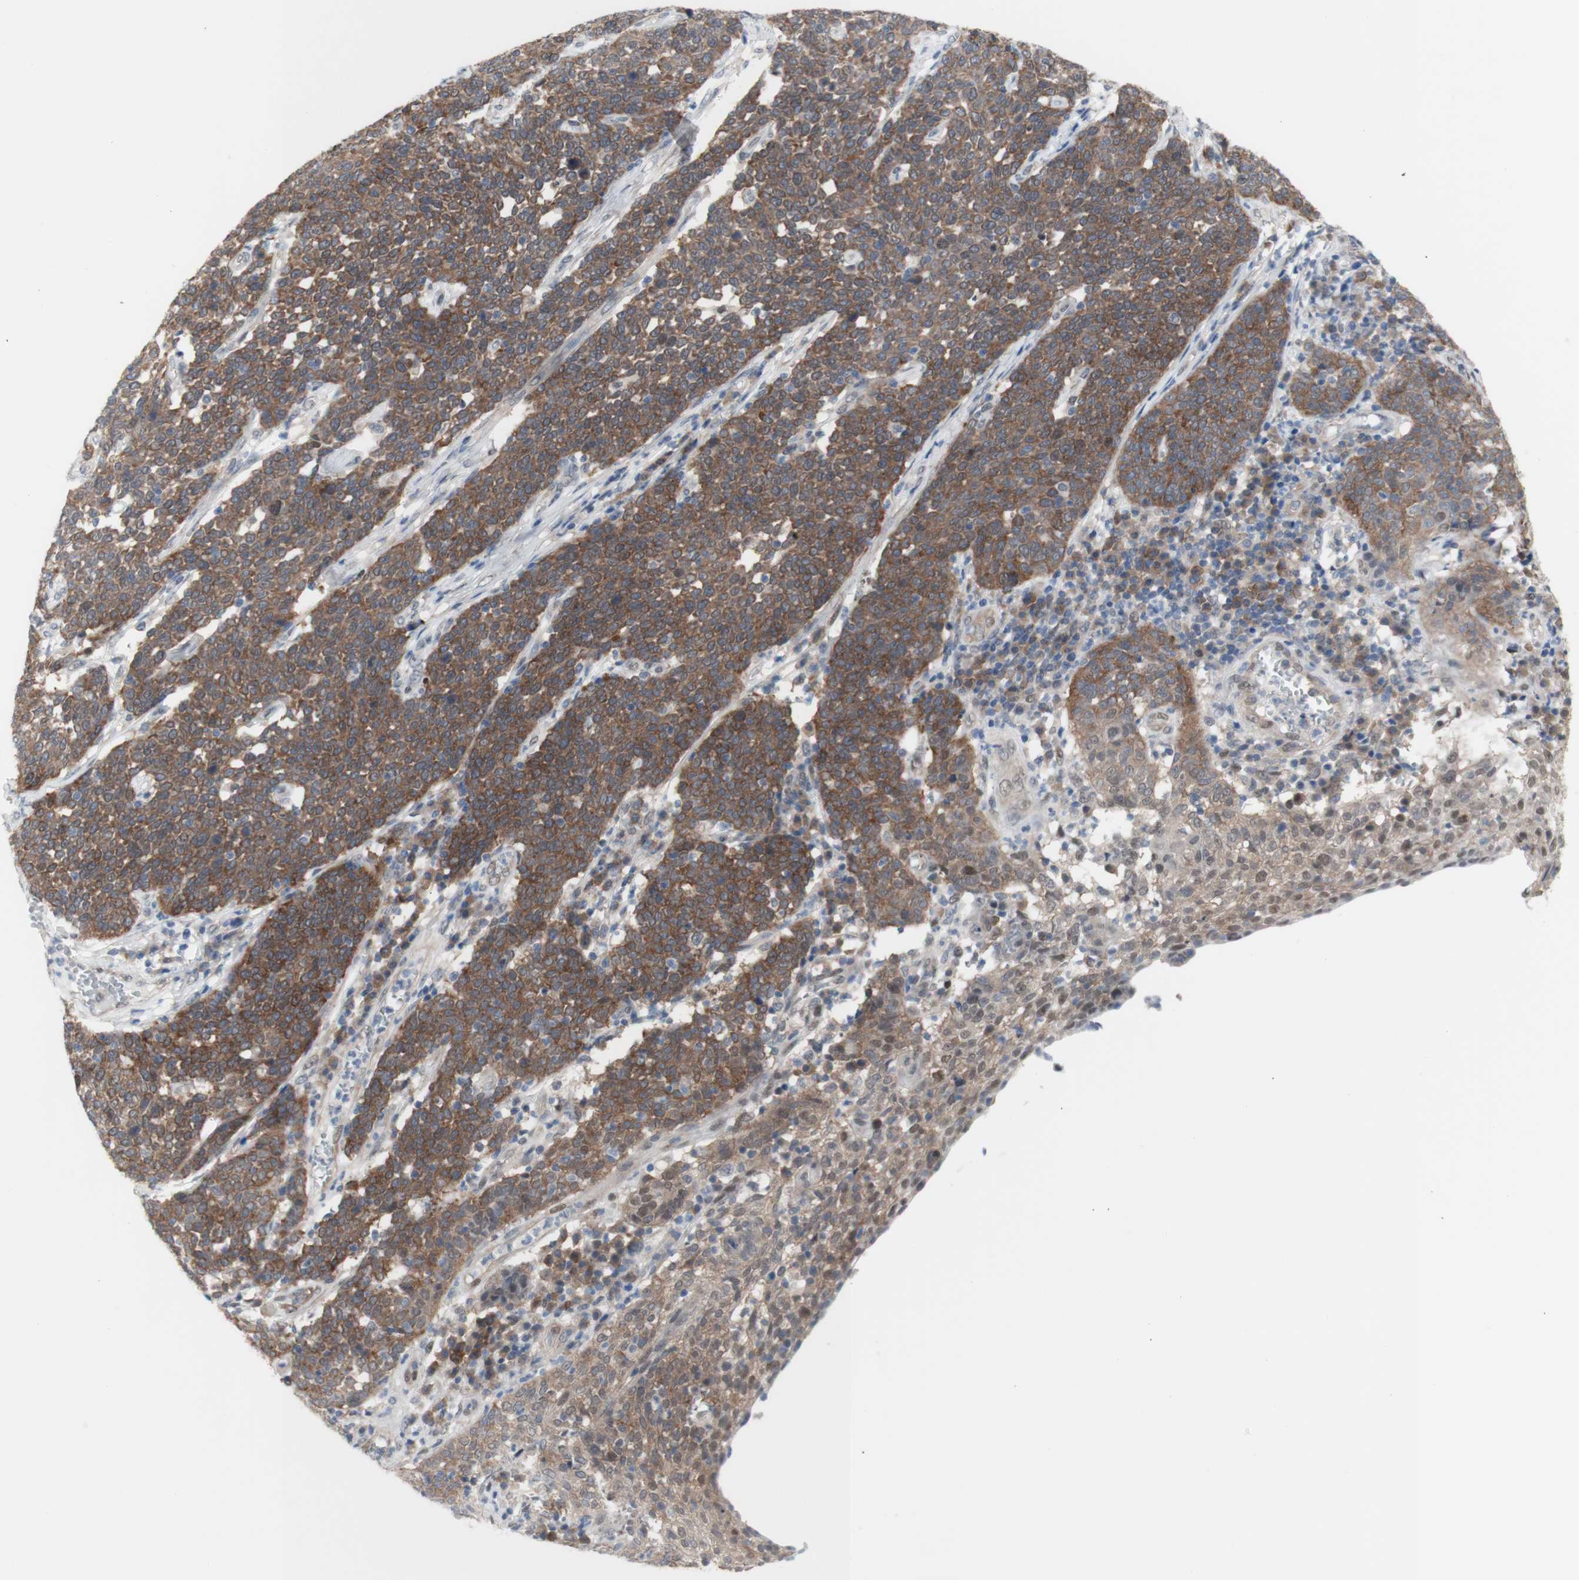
{"staining": {"intensity": "moderate", "quantity": ">75%", "location": "cytoplasmic/membranous"}, "tissue": "cervical cancer", "cell_type": "Tumor cells", "image_type": "cancer", "snomed": [{"axis": "morphology", "description": "Squamous cell carcinoma, NOS"}, {"axis": "topography", "description": "Cervix"}], "caption": "Human cervical cancer stained for a protein (brown) shows moderate cytoplasmic/membranous positive staining in about >75% of tumor cells.", "gene": "PRMT5", "patient": {"sex": "female", "age": 34}}